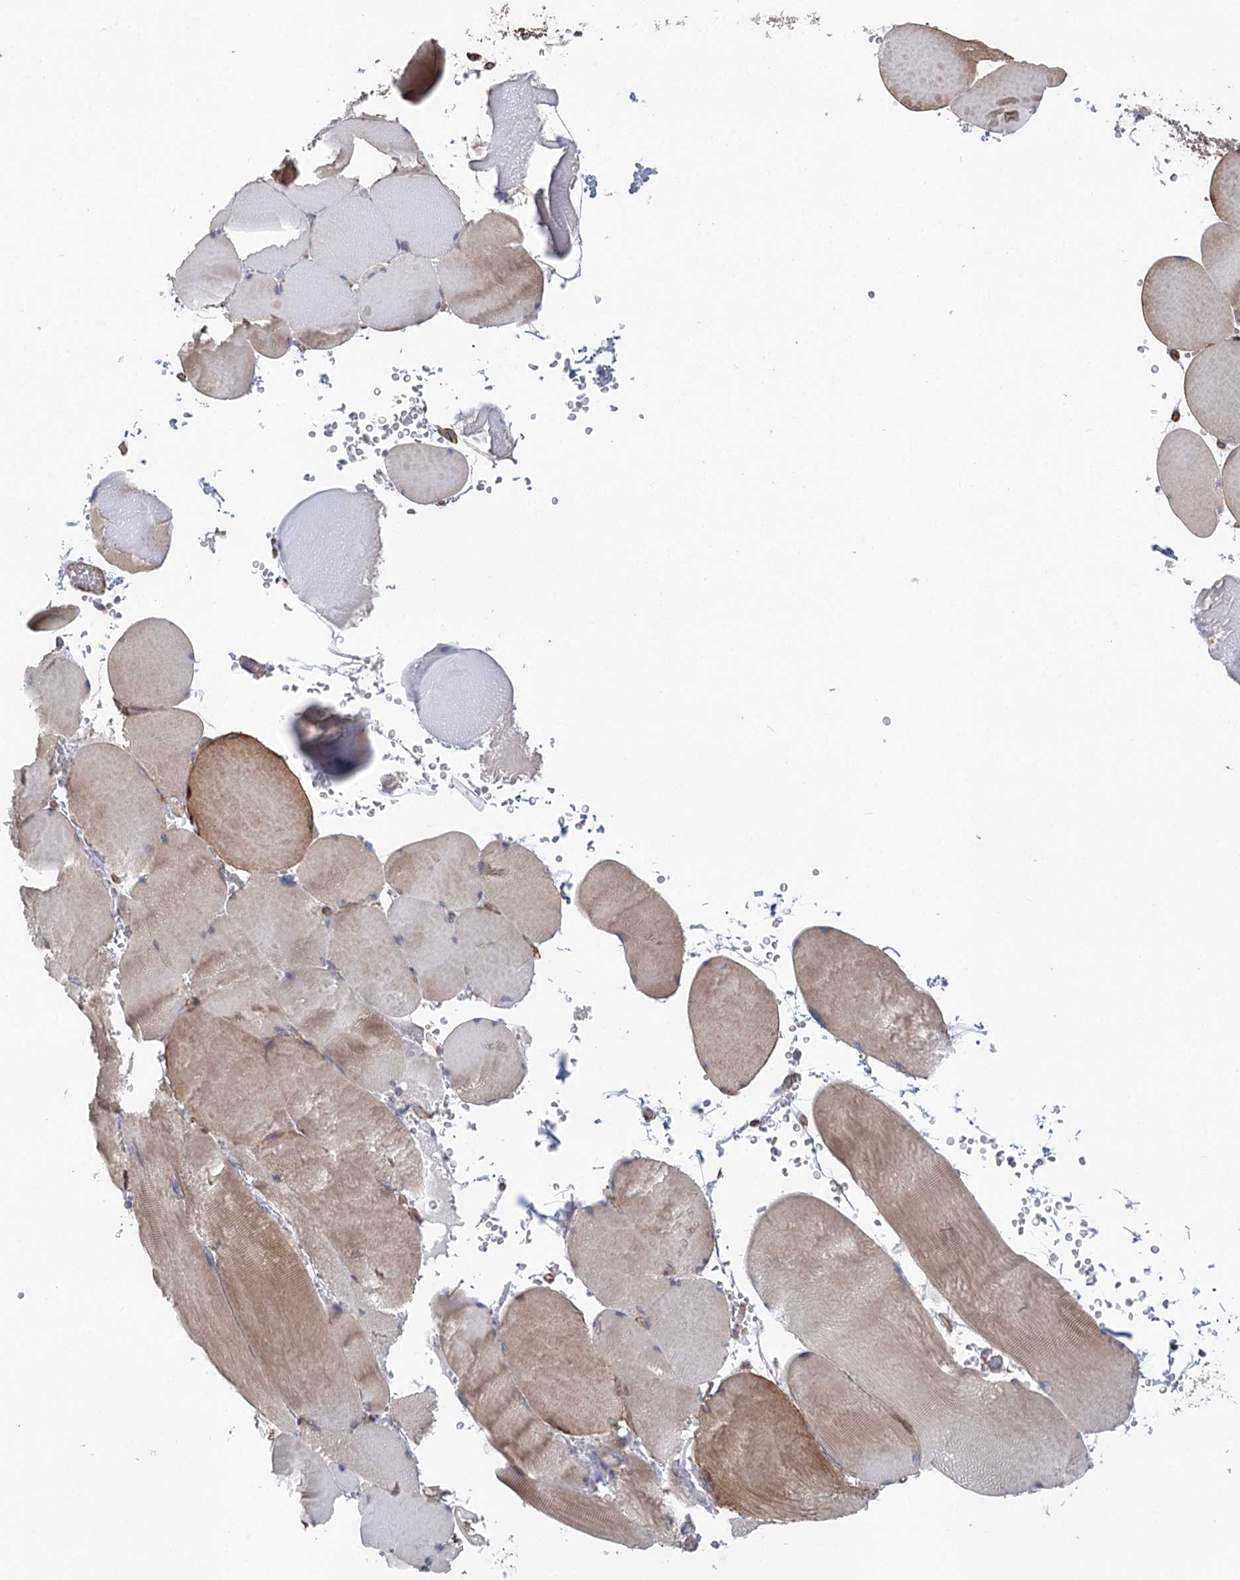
{"staining": {"intensity": "weak", "quantity": "25%-75%", "location": "cytoplasmic/membranous"}, "tissue": "skeletal muscle", "cell_type": "Myocytes", "image_type": "normal", "snomed": [{"axis": "morphology", "description": "Normal tissue, NOS"}, {"axis": "topography", "description": "Skeletal muscle"}, {"axis": "topography", "description": "Head-Neck"}], "caption": "The photomicrograph exhibits immunohistochemical staining of unremarkable skeletal muscle. There is weak cytoplasmic/membranous positivity is present in approximately 25%-75% of myocytes. (IHC, brightfield microscopy, high magnification).", "gene": "RWDD4", "patient": {"sex": "male", "age": 66}}